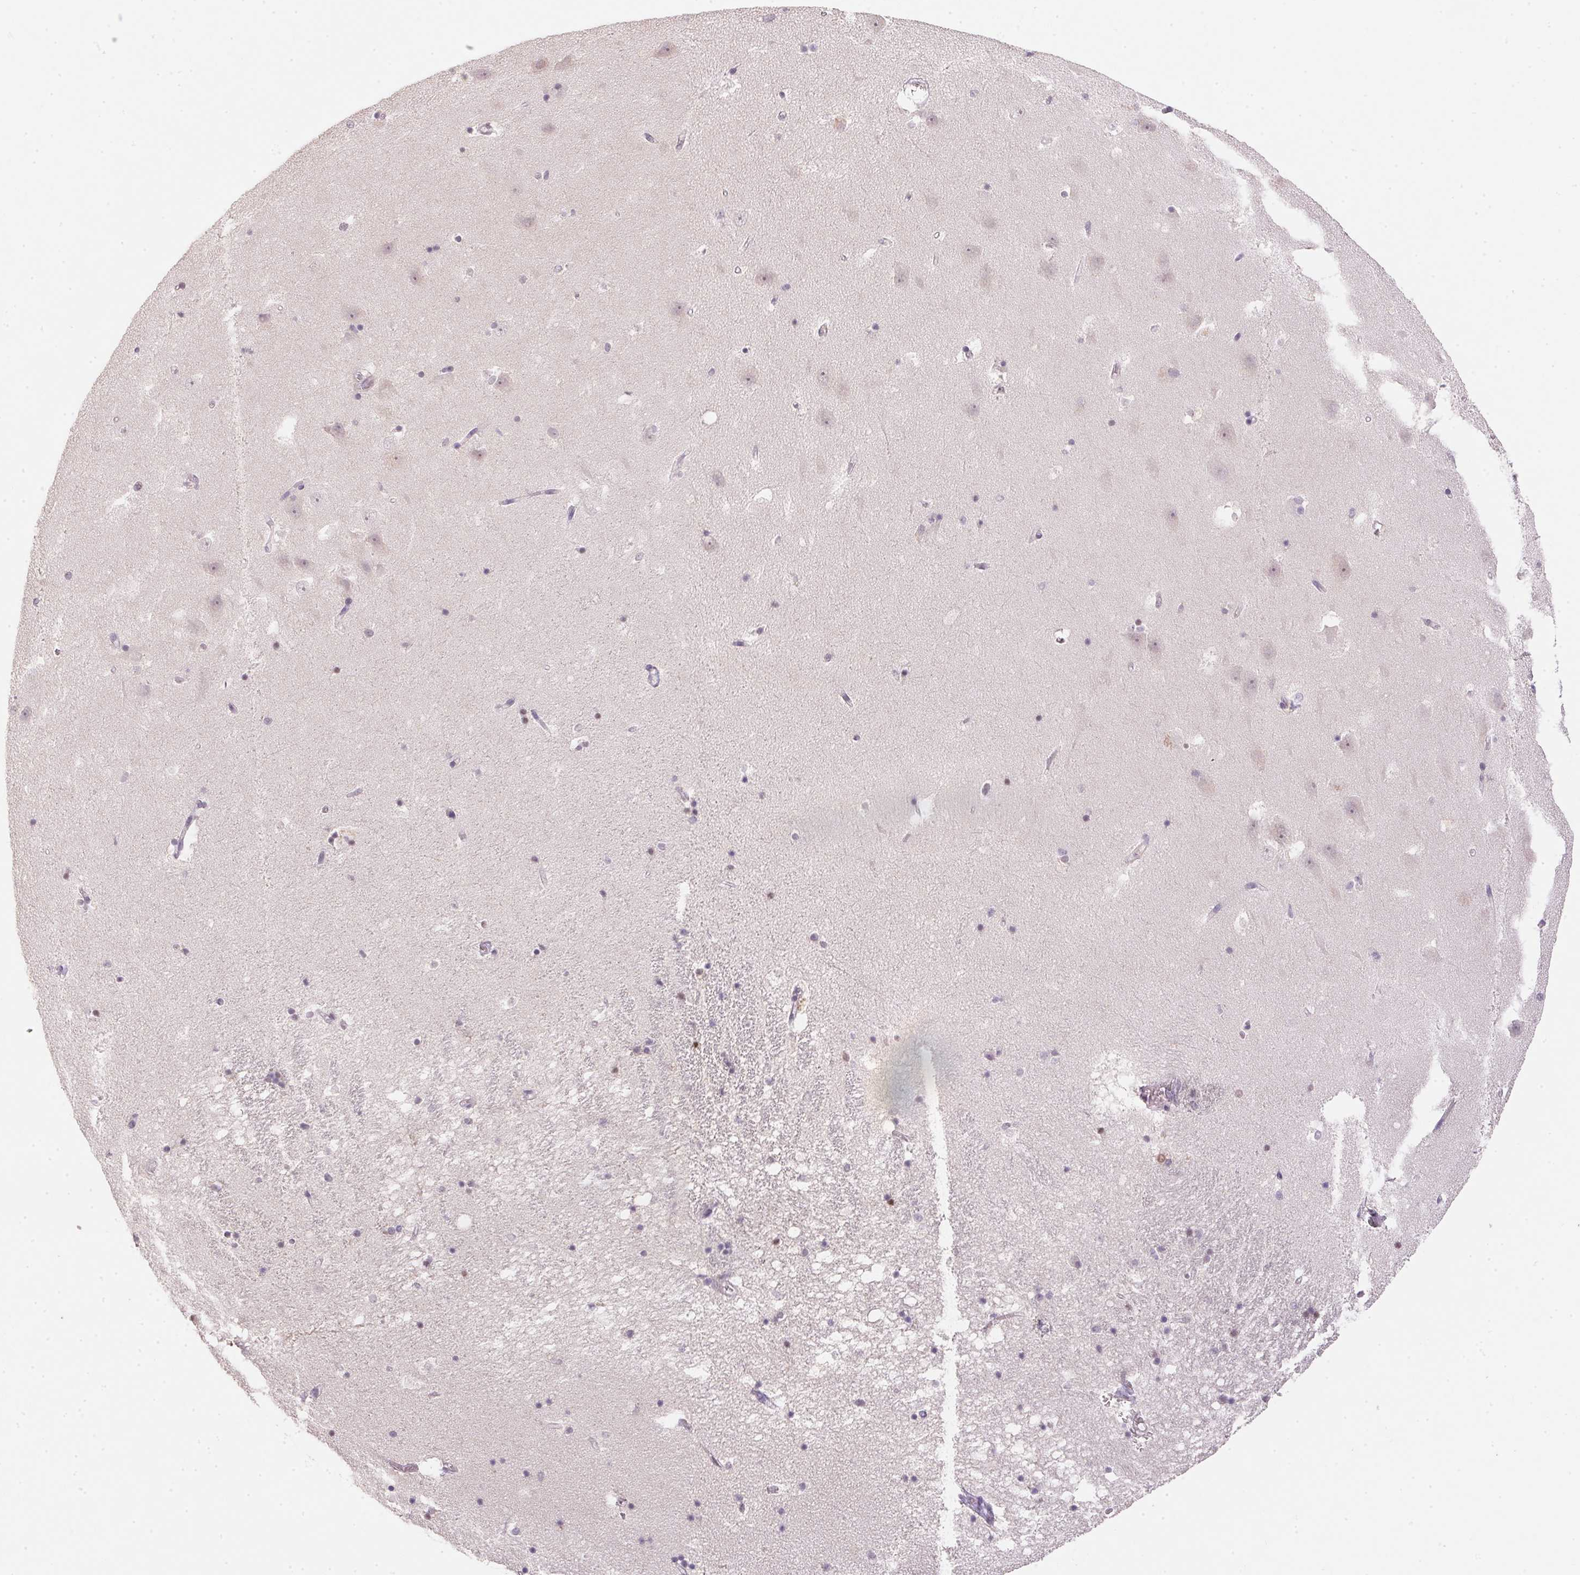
{"staining": {"intensity": "moderate", "quantity": "<25%", "location": "nuclear"}, "tissue": "hippocampus", "cell_type": "Glial cells", "image_type": "normal", "snomed": [{"axis": "morphology", "description": "Normal tissue, NOS"}, {"axis": "topography", "description": "Hippocampus"}], "caption": "Unremarkable hippocampus reveals moderate nuclear expression in about <25% of glial cells.", "gene": "POLR3G", "patient": {"sex": "male", "age": 58}}